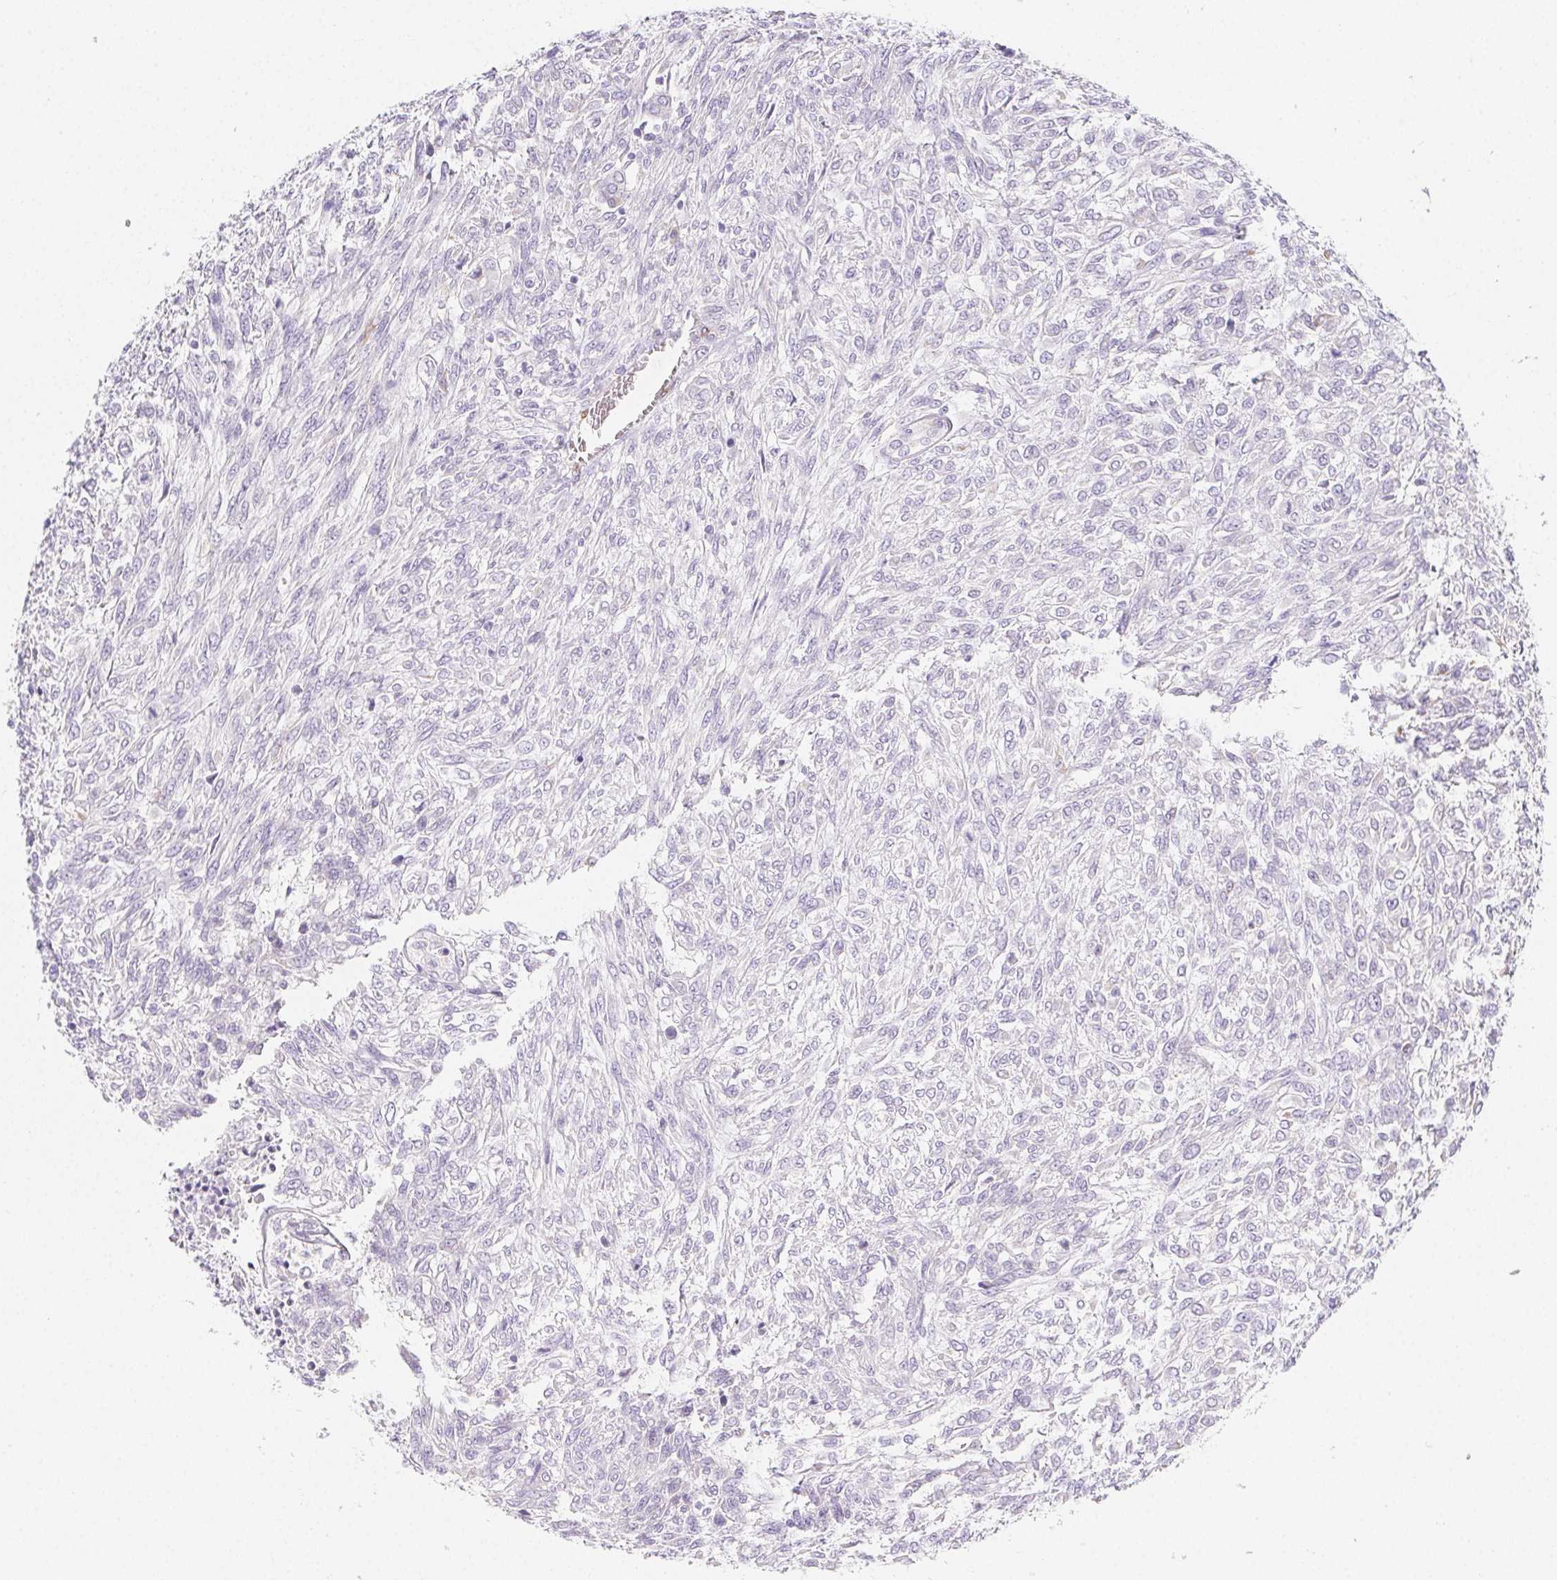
{"staining": {"intensity": "negative", "quantity": "none", "location": "none"}, "tissue": "renal cancer", "cell_type": "Tumor cells", "image_type": "cancer", "snomed": [{"axis": "morphology", "description": "Adenocarcinoma, NOS"}, {"axis": "topography", "description": "Kidney"}], "caption": "Immunohistochemical staining of human renal adenocarcinoma displays no significant expression in tumor cells. Nuclei are stained in blue.", "gene": "HRC", "patient": {"sex": "male", "age": 58}}